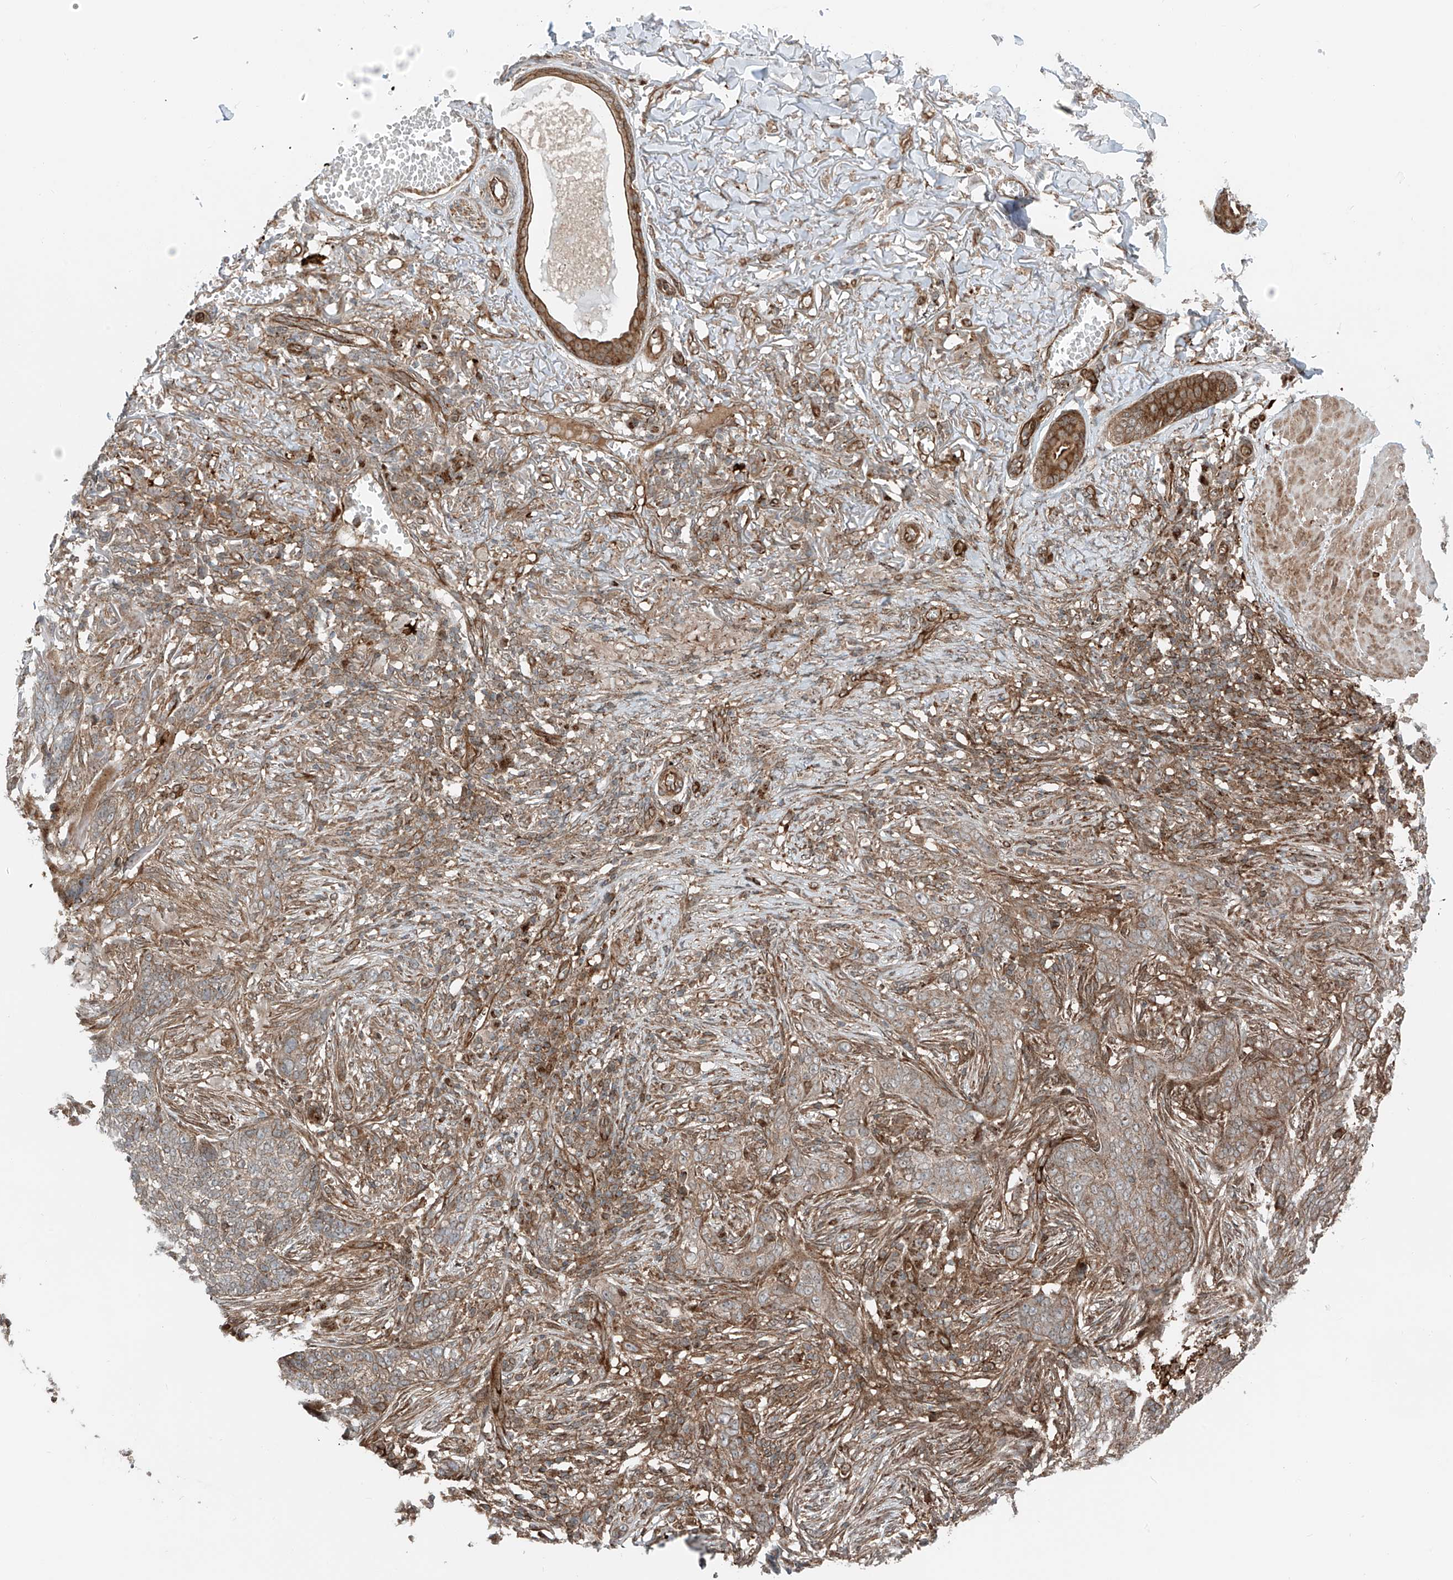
{"staining": {"intensity": "moderate", "quantity": ">75%", "location": "cytoplasmic/membranous"}, "tissue": "skin cancer", "cell_type": "Tumor cells", "image_type": "cancer", "snomed": [{"axis": "morphology", "description": "Basal cell carcinoma"}, {"axis": "topography", "description": "Skin"}], "caption": "Tumor cells demonstrate medium levels of moderate cytoplasmic/membranous staining in approximately >75% of cells in human skin cancer (basal cell carcinoma).", "gene": "USP48", "patient": {"sex": "male", "age": 85}}